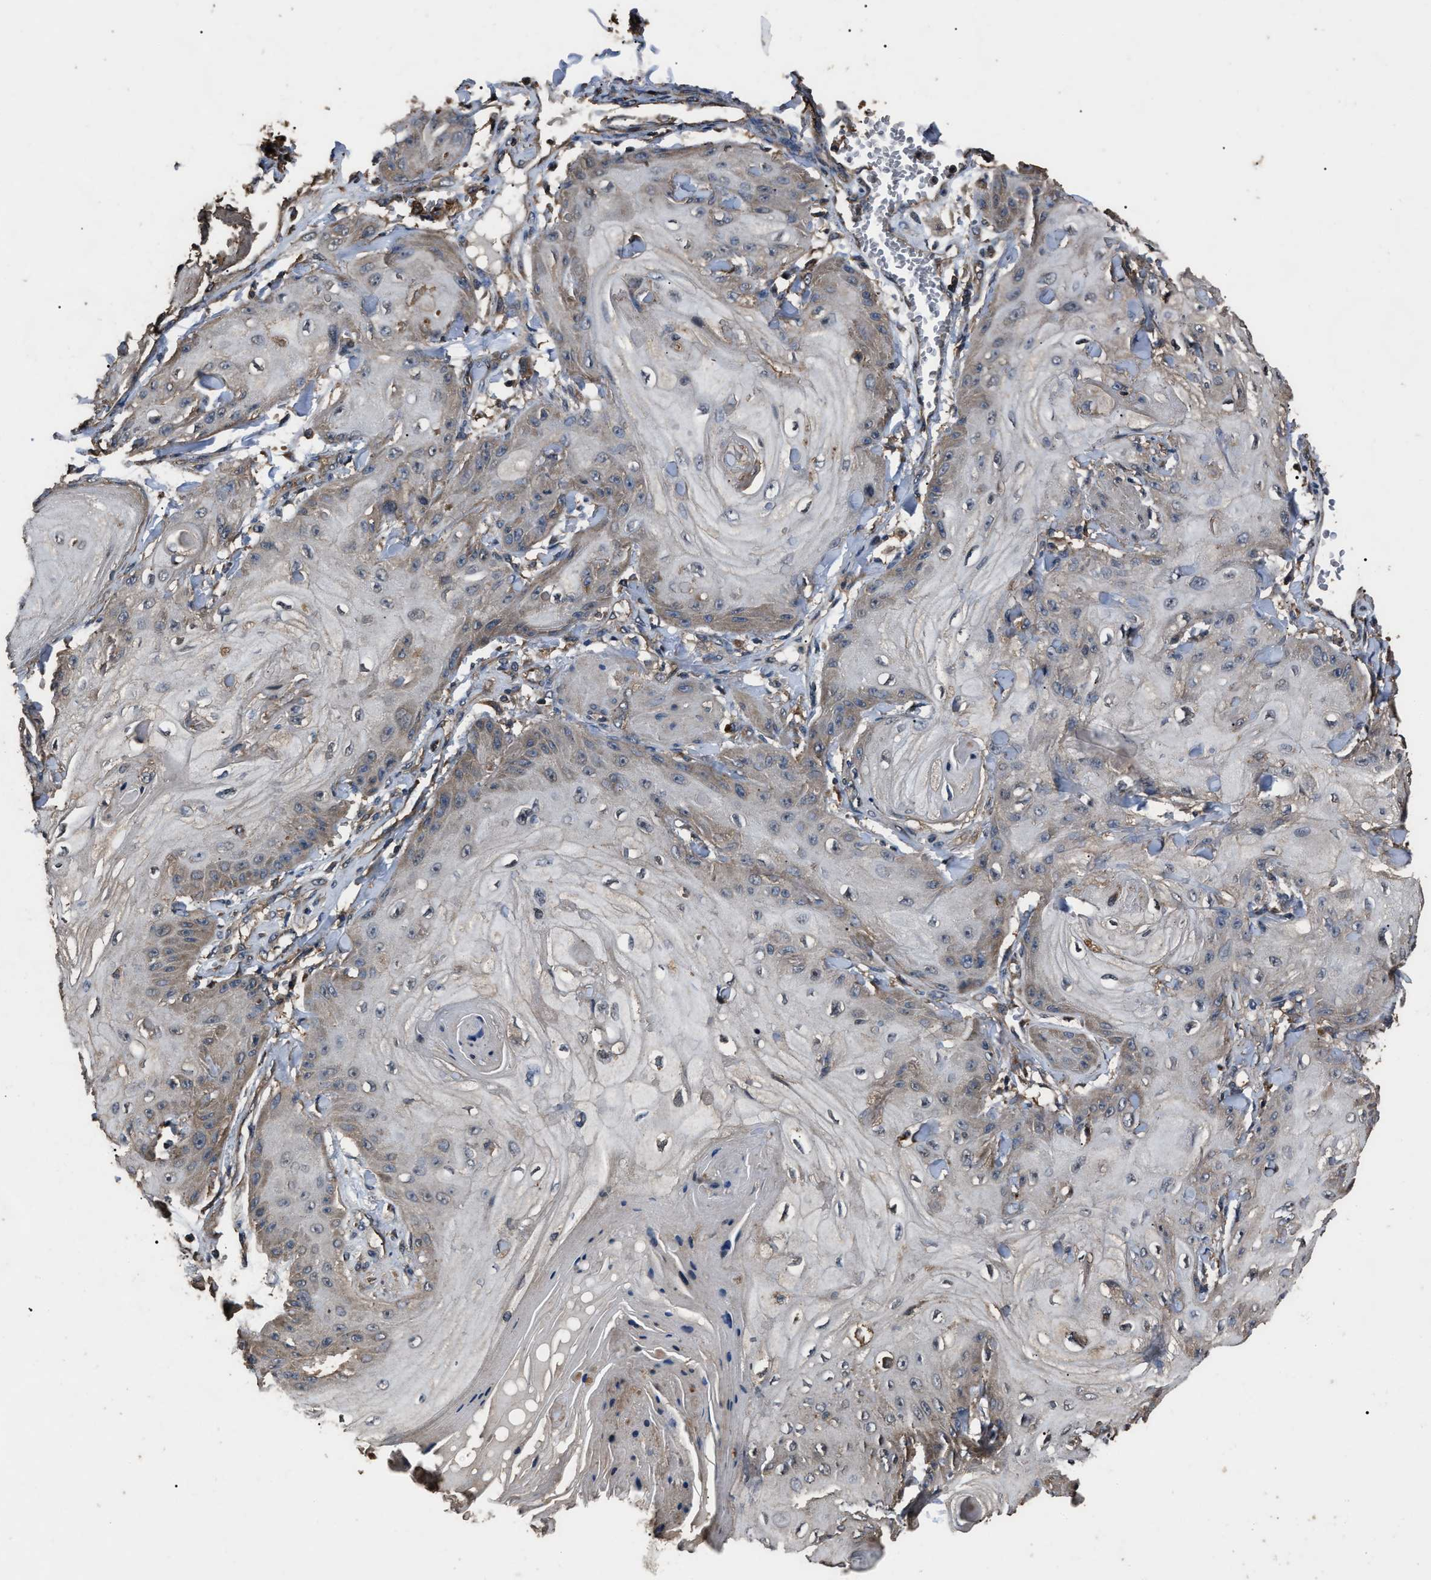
{"staining": {"intensity": "negative", "quantity": "none", "location": "none"}, "tissue": "skin cancer", "cell_type": "Tumor cells", "image_type": "cancer", "snomed": [{"axis": "morphology", "description": "Squamous cell carcinoma, NOS"}, {"axis": "topography", "description": "Skin"}], "caption": "Human squamous cell carcinoma (skin) stained for a protein using immunohistochemistry (IHC) demonstrates no staining in tumor cells.", "gene": "RNF216", "patient": {"sex": "male", "age": 74}}